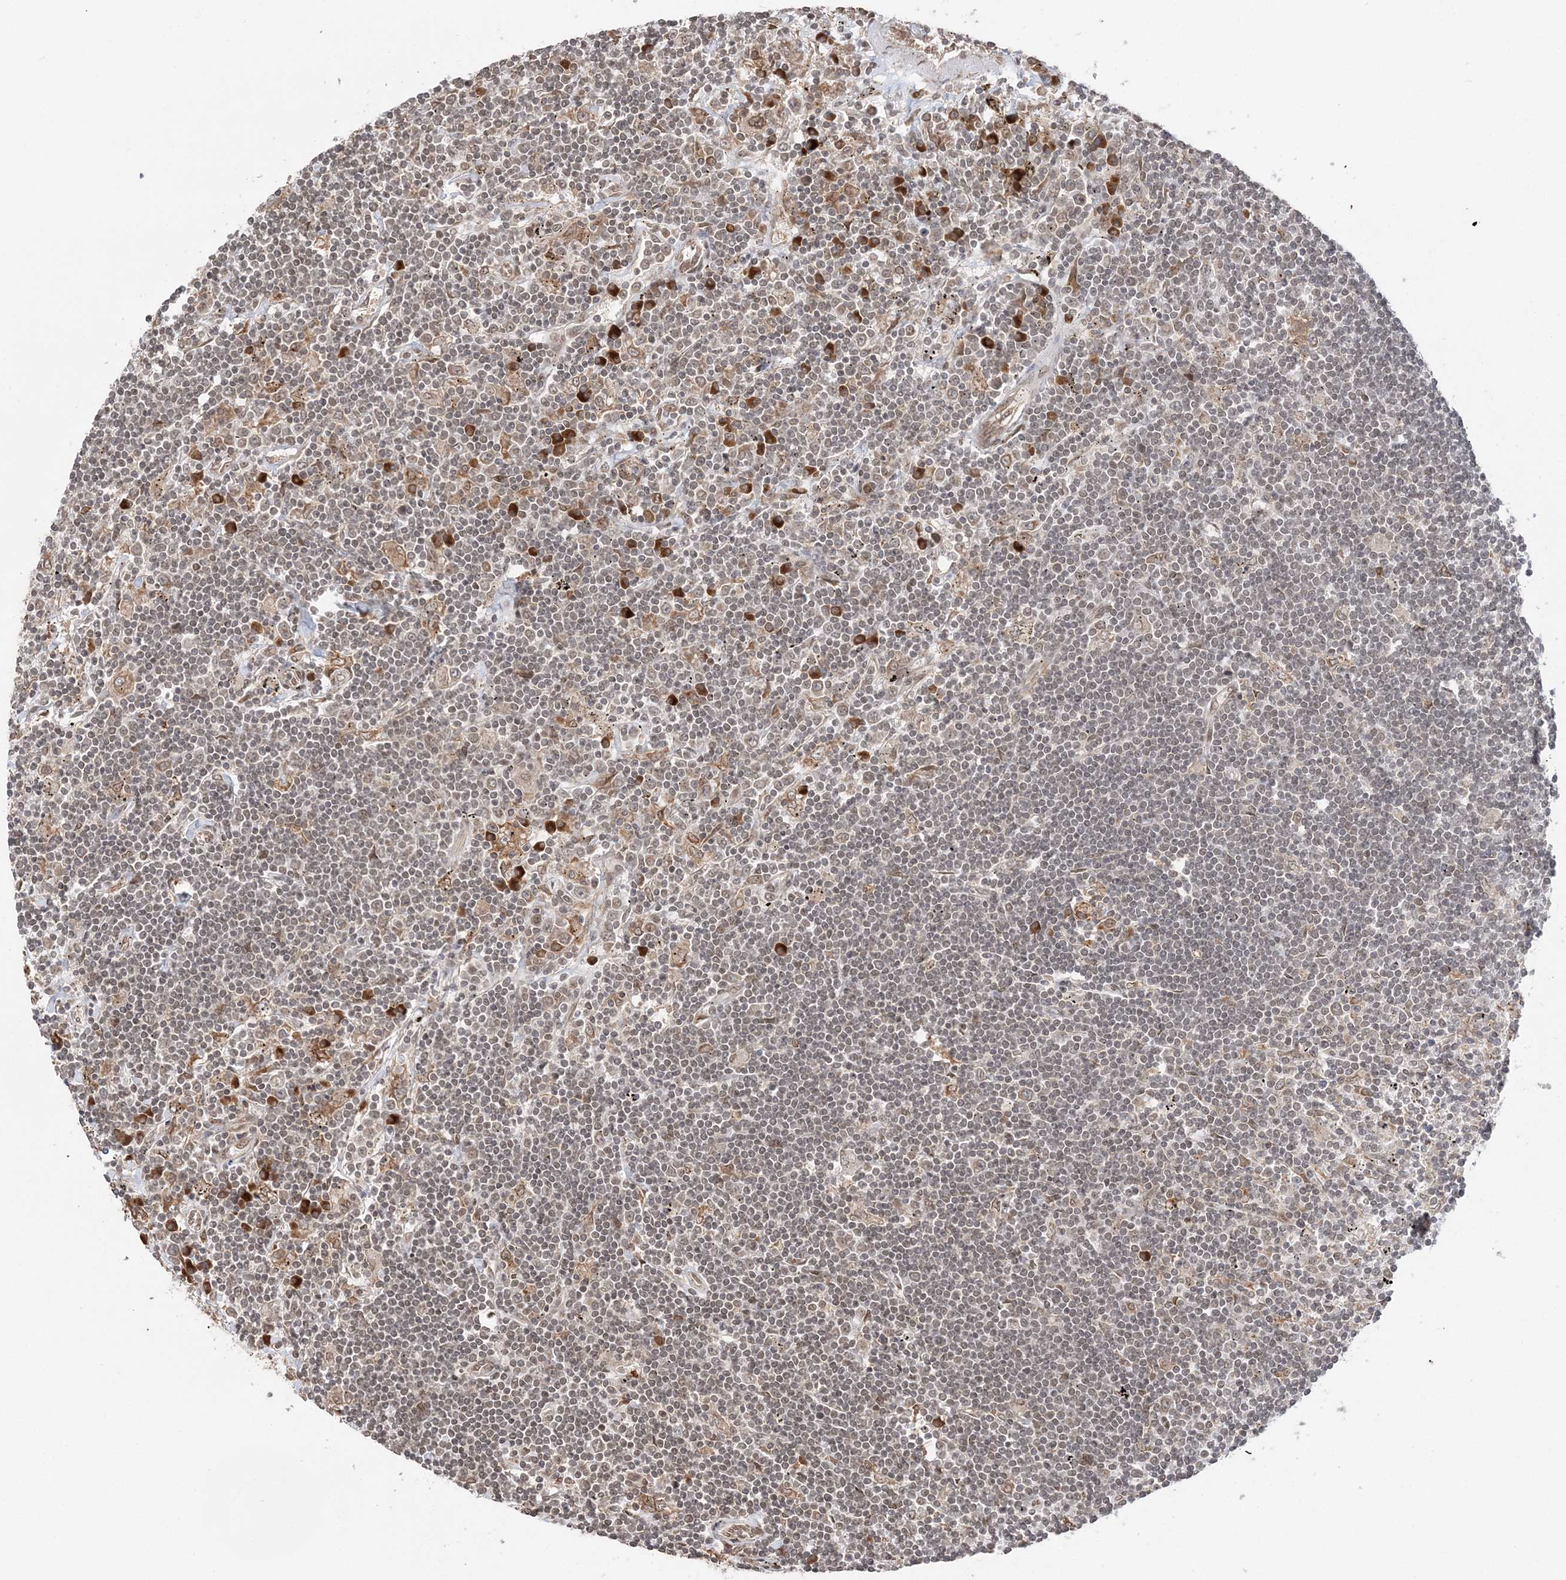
{"staining": {"intensity": "weak", "quantity": "25%-75%", "location": "nuclear"}, "tissue": "lymphoma", "cell_type": "Tumor cells", "image_type": "cancer", "snomed": [{"axis": "morphology", "description": "Malignant lymphoma, non-Hodgkin's type, Low grade"}, {"axis": "topography", "description": "Spleen"}], "caption": "Protein staining of malignant lymphoma, non-Hodgkin's type (low-grade) tissue displays weak nuclear staining in approximately 25%-75% of tumor cells.", "gene": "TMED10", "patient": {"sex": "male", "age": 76}}